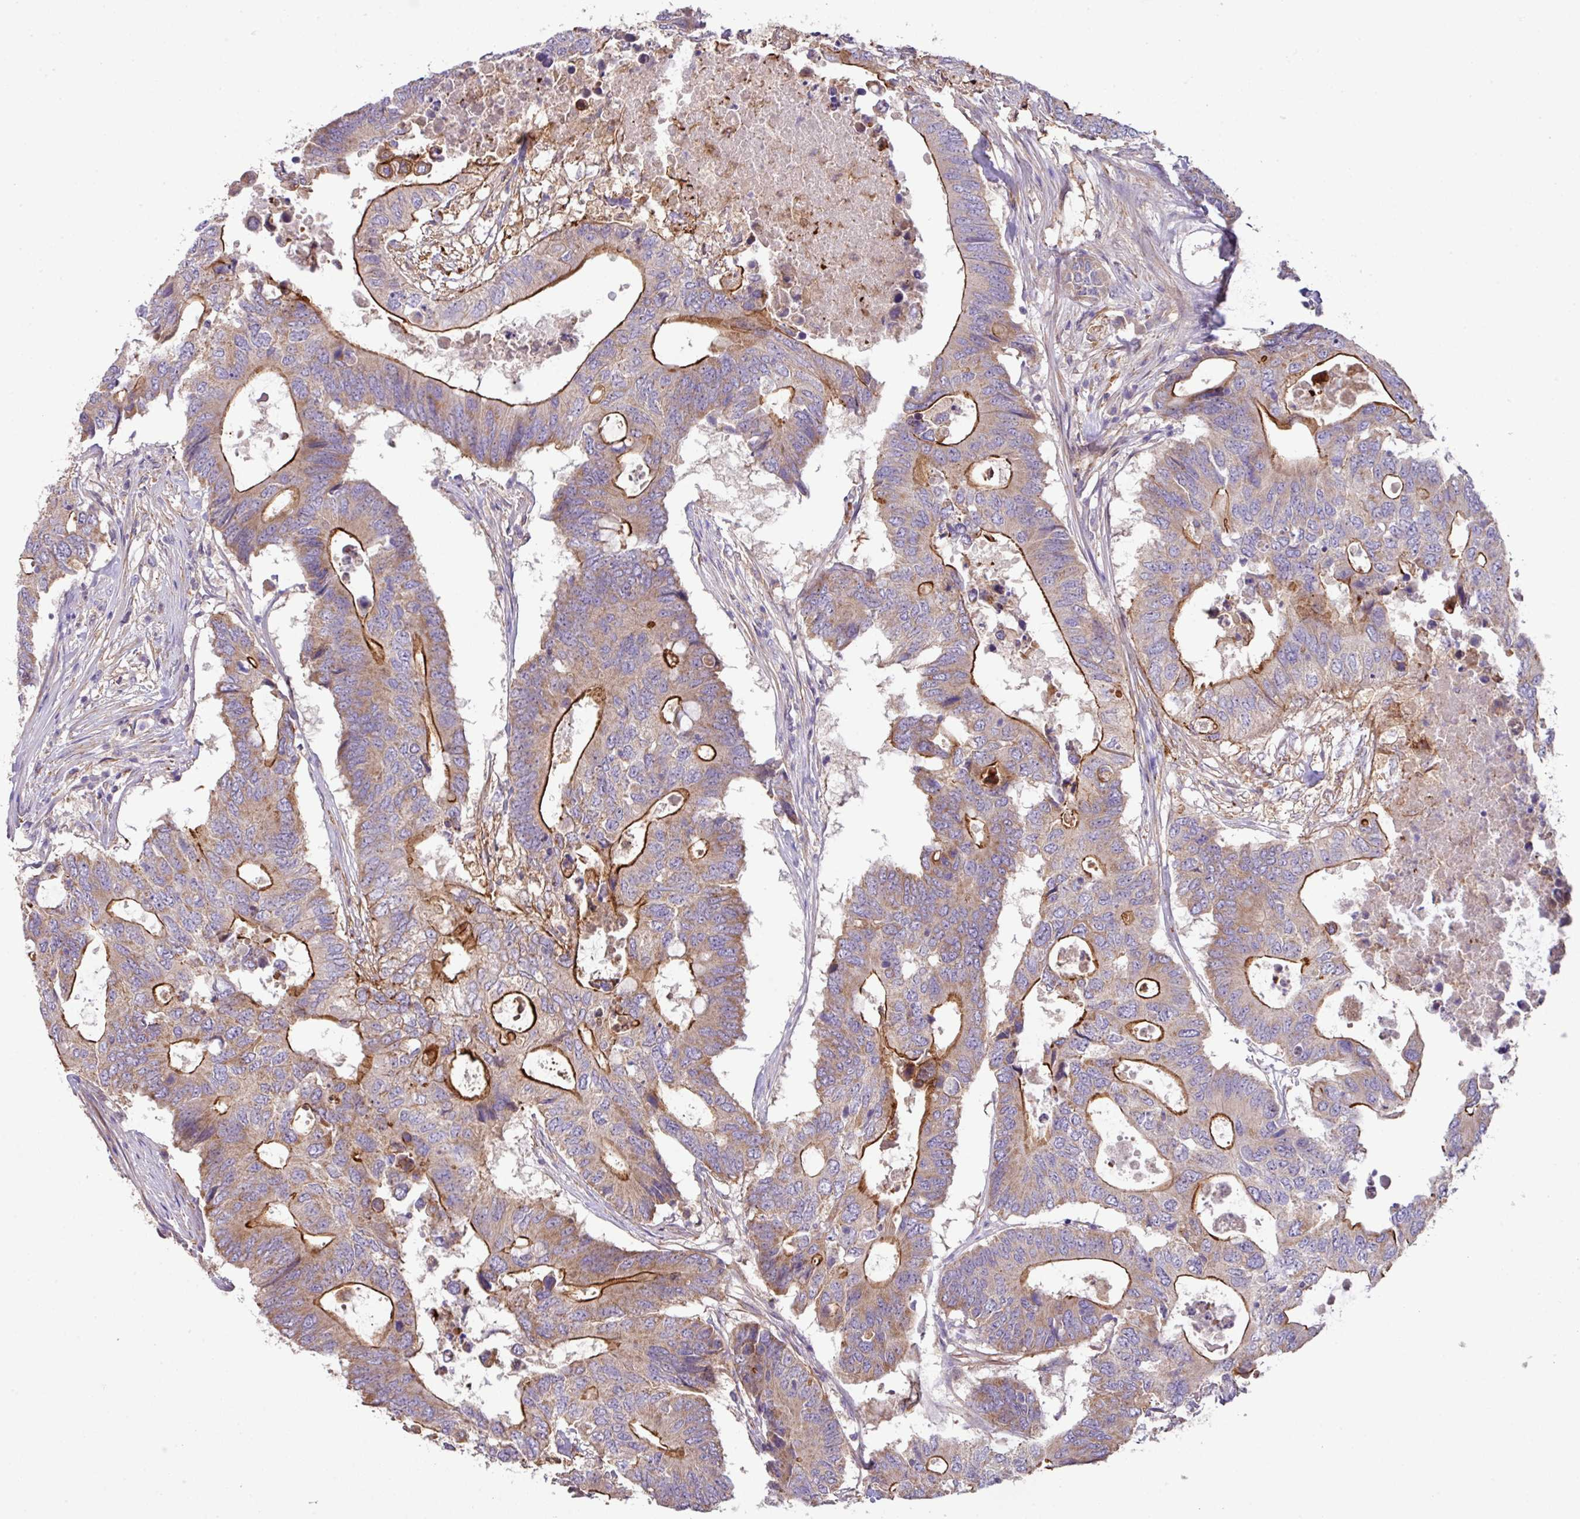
{"staining": {"intensity": "strong", "quantity": "25%-75%", "location": "cytoplasmic/membranous"}, "tissue": "colorectal cancer", "cell_type": "Tumor cells", "image_type": "cancer", "snomed": [{"axis": "morphology", "description": "Adenocarcinoma, NOS"}, {"axis": "topography", "description": "Colon"}], "caption": "This photomicrograph exhibits IHC staining of colorectal adenocarcinoma, with high strong cytoplasmic/membranous staining in approximately 25%-75% of tumor cells.", "gene": "LRRC53", "patient": {"sex": "male", "age": 71}}